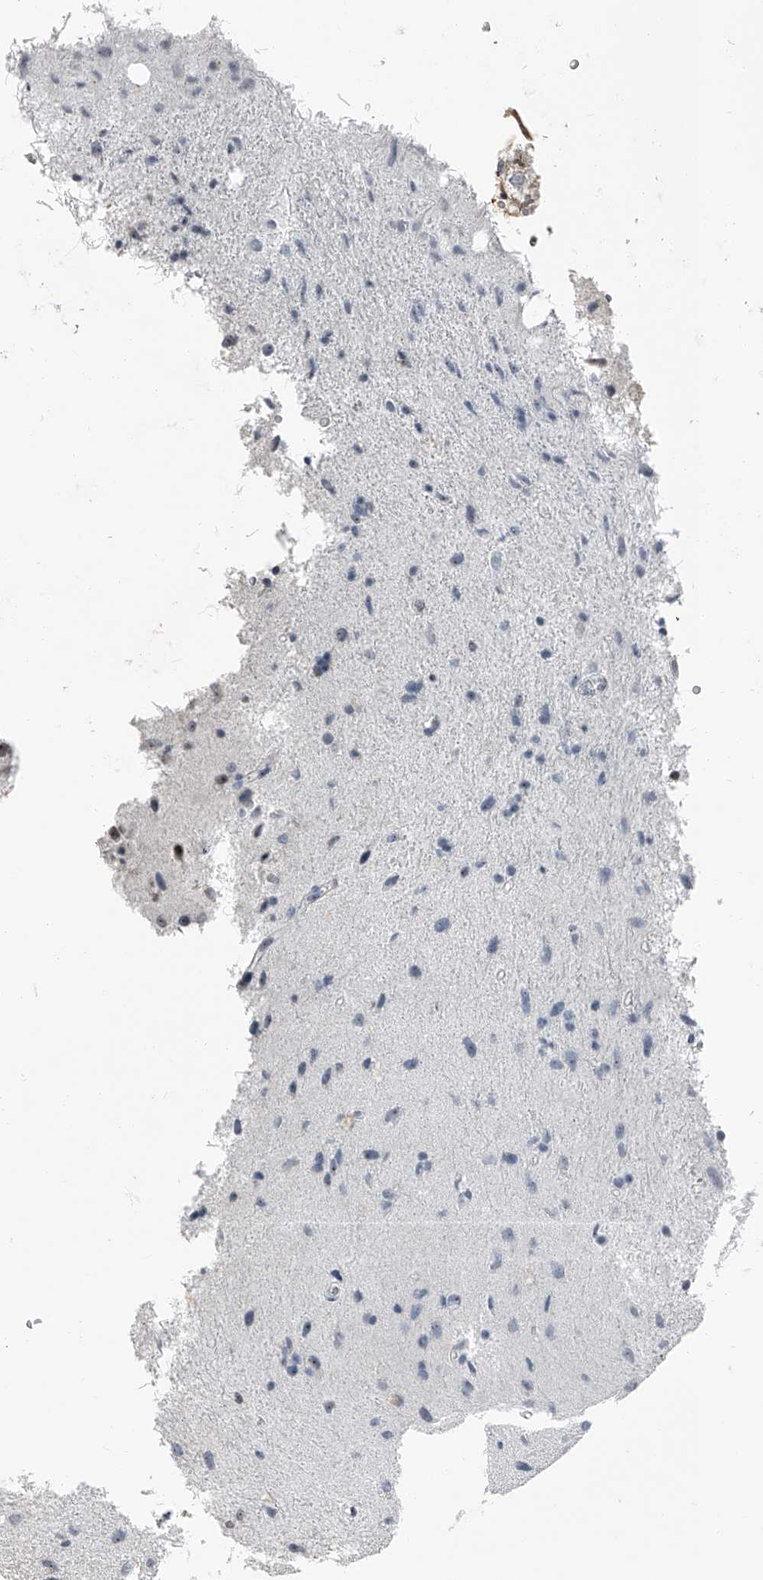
{"staining": {"intensity": "moderate", "quantity": "<25%", "location": "nuclear"}, "tissue": "glioma", "cell_type": "Tumor cells", "image_type": "cancer", "snomed": [{"axis": "morphology", "description": "Glioma, malignant, Low grade"}, {"axis": "topography", "description": "Brain"}], "caption": "High-magnification brightfield microscopy of glioma stained with DAB (brown) and counterstained with hematoxylin (blue). tumor cells exhibit moderate nuclear positivity is seen in about<25% of cells.", "gene": "TCOF1", "patient": {"sex": "male", "age": 77}}